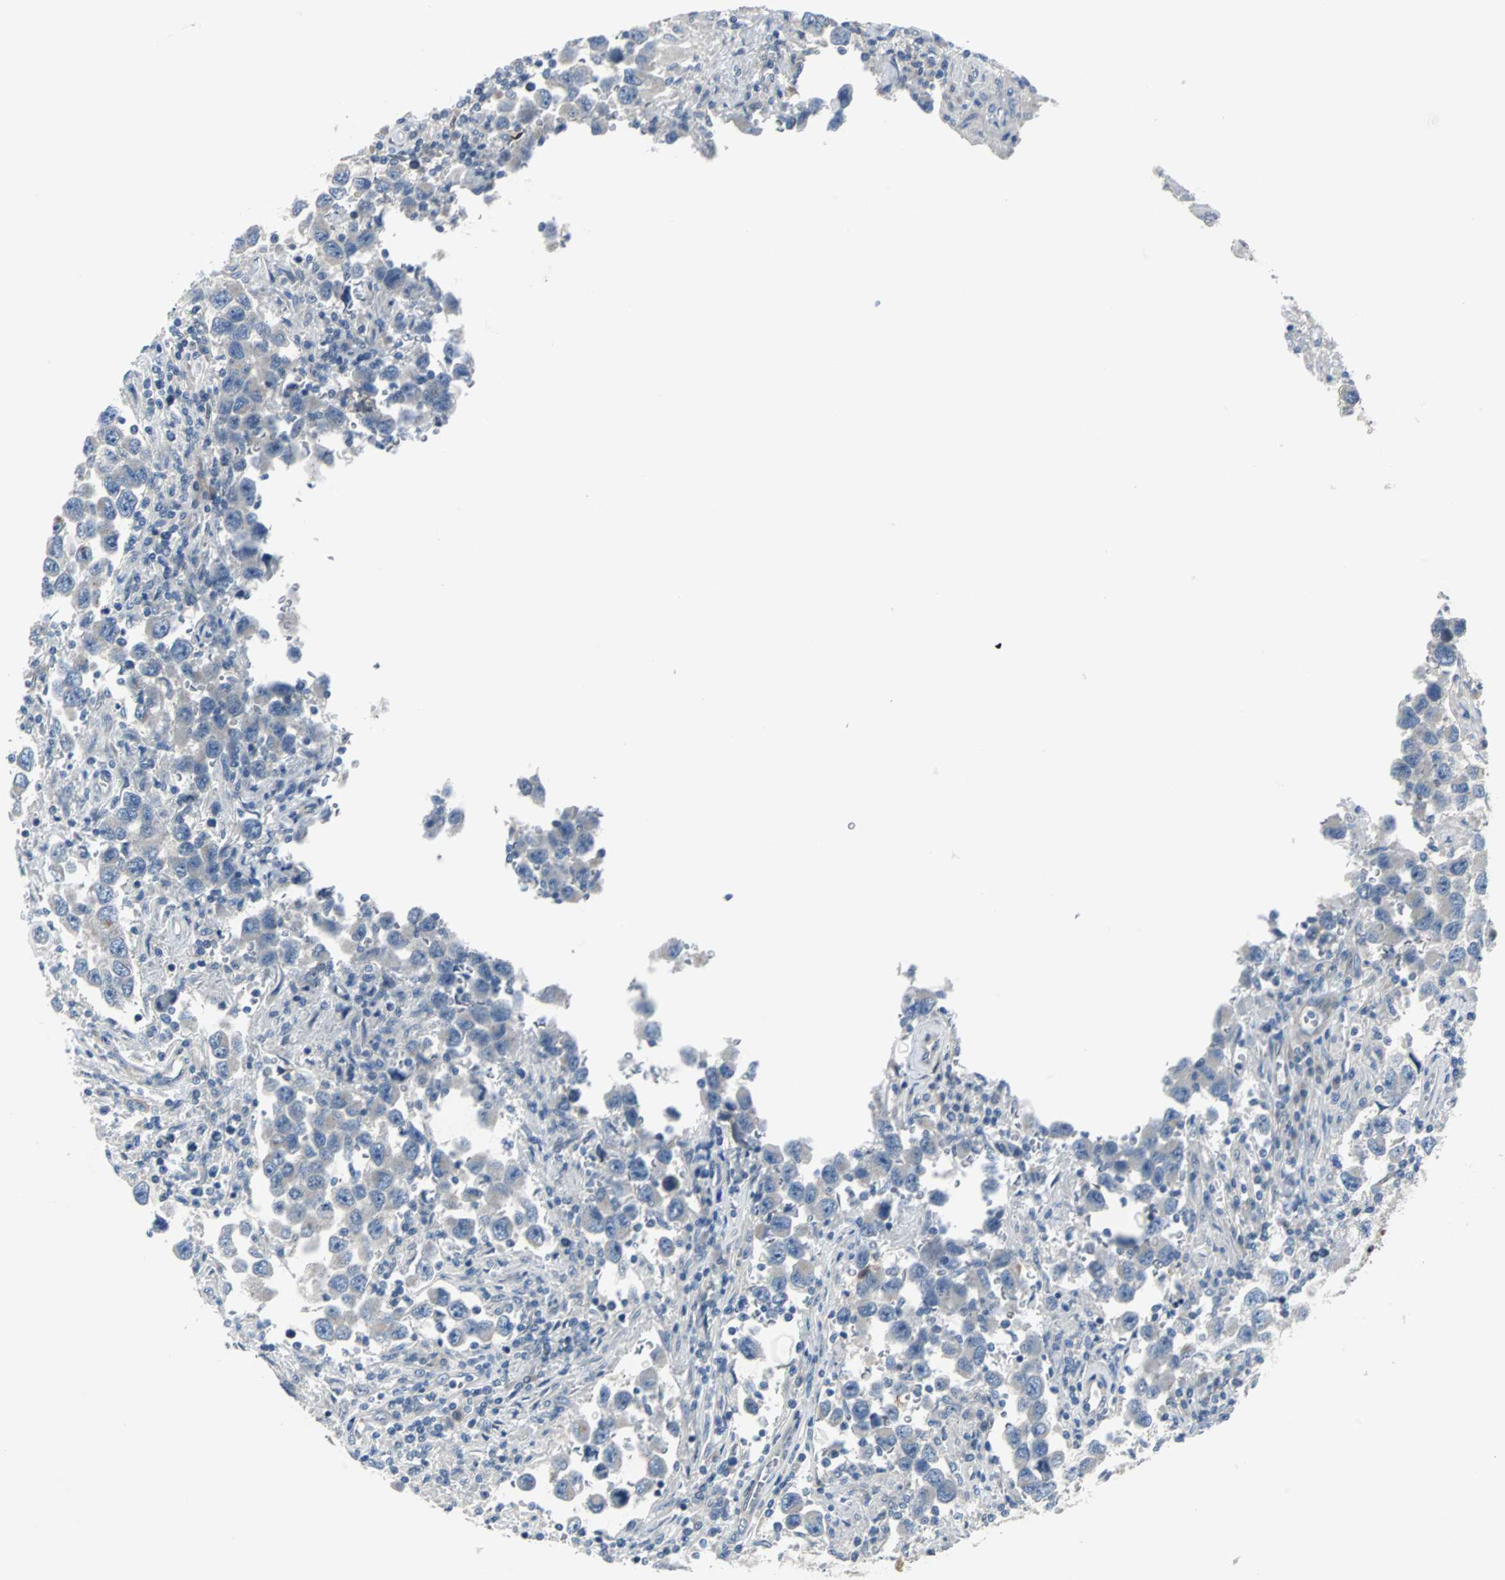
{"staining": {"intensity": "weak", "quantity": "<25%", "location": "cytoplasmic/membranous"}, "tissue": "testis cancer", "cell_type": "Tumor cells", "image_type": "cancer", "snomed": [{"axis": "morphology", "description": "Carcinoma, Embryonal, NOS"}, {"axis": "topography", "description": "Testis"}], "caption": "IHC micrograph of testis cancer (embryonal carcinoma) stained for a protein (brown), which exhibits no expression in tumor cells.", "gene": "FHL2", "patient": {"sex": "male", "age": 21}}